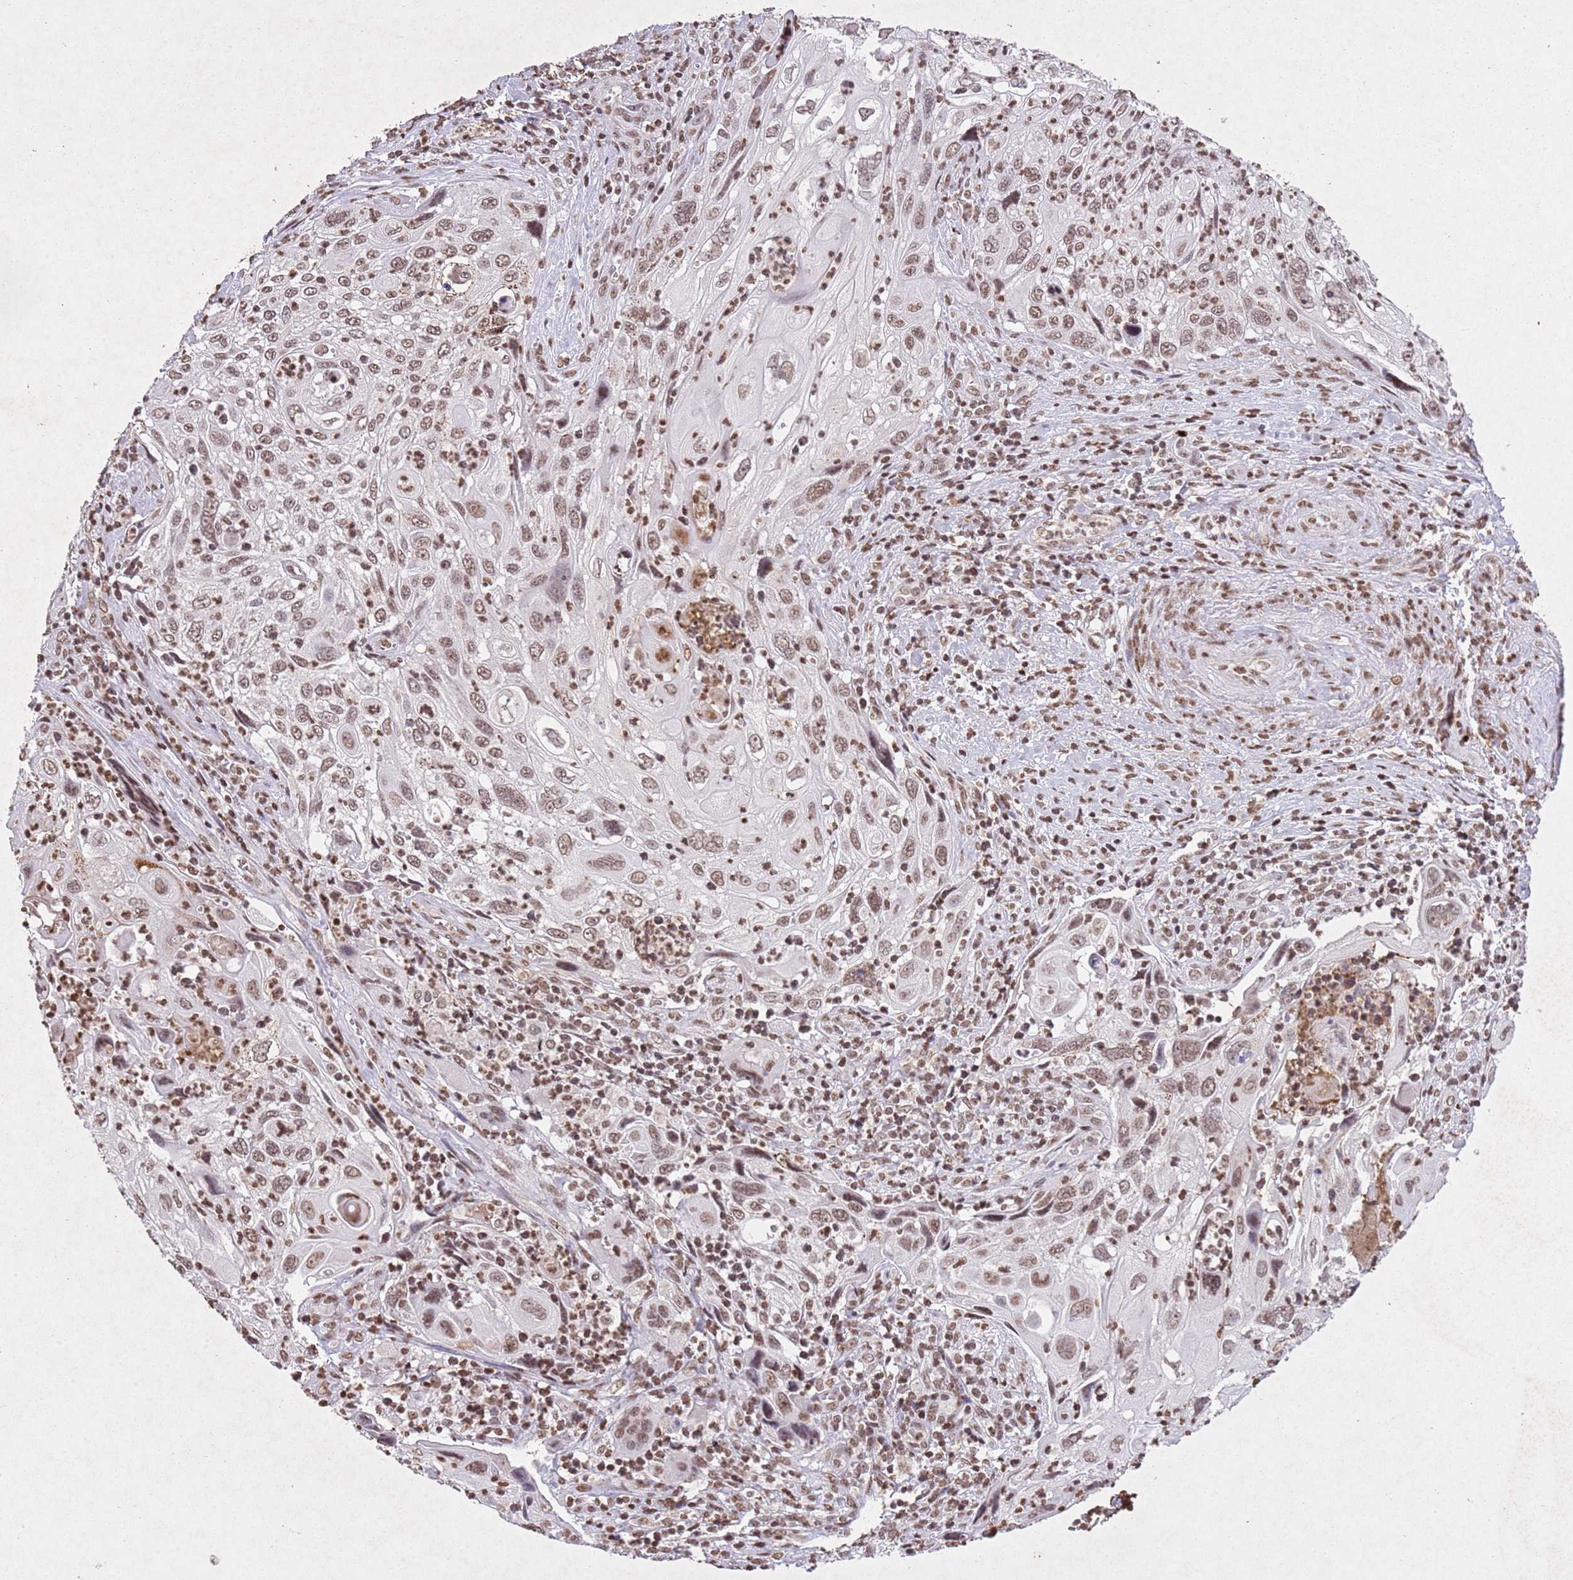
{"staining": {"intensity": "moderate", "quantity": ">75%", "location": "nuclear"}, "tissue": "cervical cancer", "cell_type": "Tumor cells", "image_type": "cancer", "snomed": [{"axis": "morphology", "description": "Squamous cell carcinoma, NOS"}, {"axis": "topography", "description": "Cervix"}], "caption": "An IHC image of tumor tissue is shown. Protein staining in brown shows moderate nuclear positivity in cervical squamous cell carcinoma within tumor cells. (brown staining indicates protein expression, while blue staining denotes nuclei).", "gene": "BMAL1", "patient": {"sex": "female", "age": 70}}